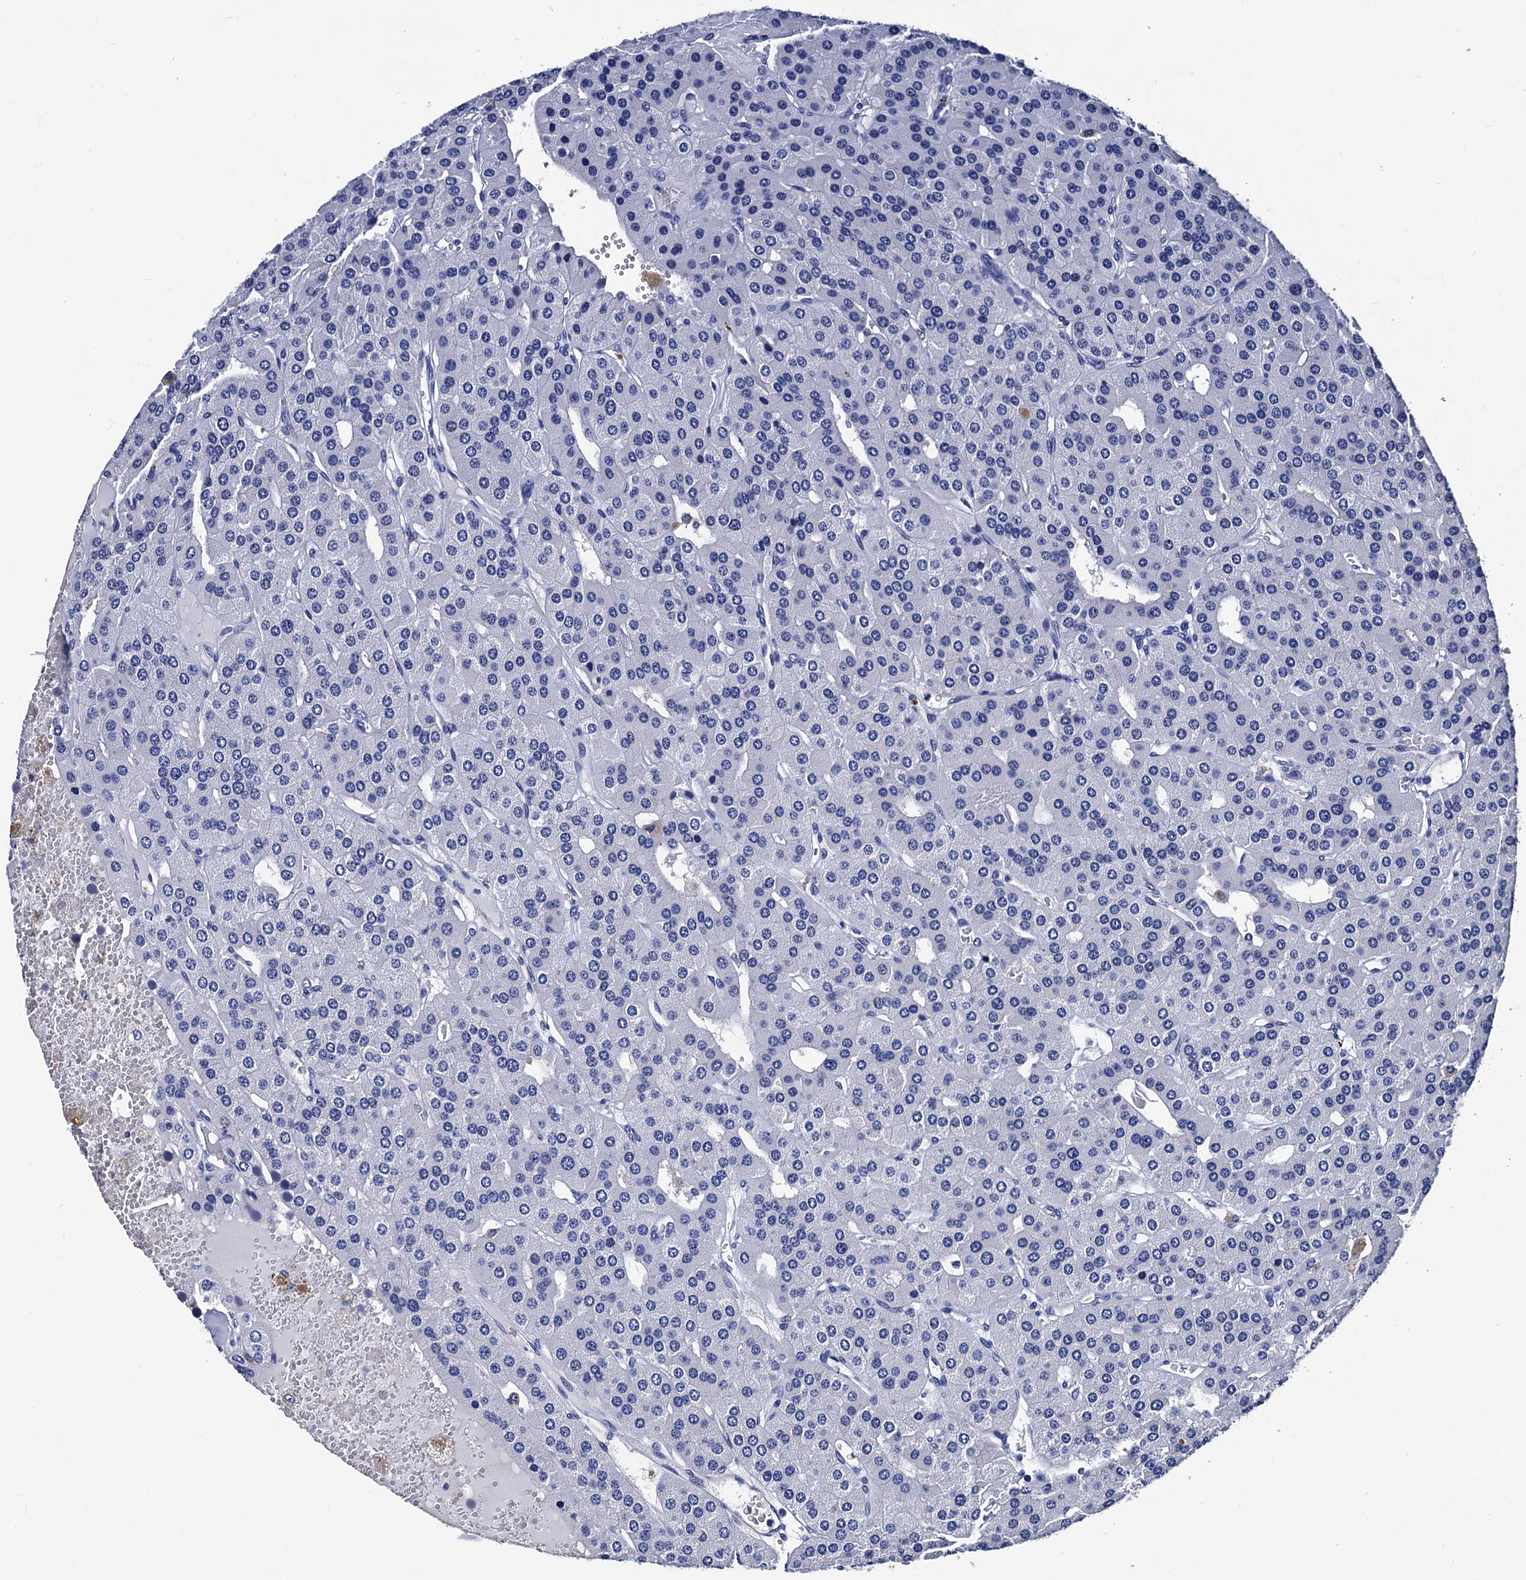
{"staining": {"intensity": "negative", "quantity": "none", "location": "none"}, "tissue": "parathyroid gland", "cell_type": "Glandular cells", "image_type": "normal", "snomed": [{"axis": "morphology", "description": "Normal tissue, NOS"}, {"axis": "morphology", "description": "Adenoma, NOS"}, {"axis": "topography", "description": "Parathyroid gland"}], "caption": "Protein analysis of normal parathyroid gland exhibits no significant positivity in glandular cells. (DAB (3,3'-diaminobenzidine) immunohistochemistry (IHC) with hematoxylin counter stain).", "gene": "LRRC30", "patient": {"sex": "female", "age": 86}}